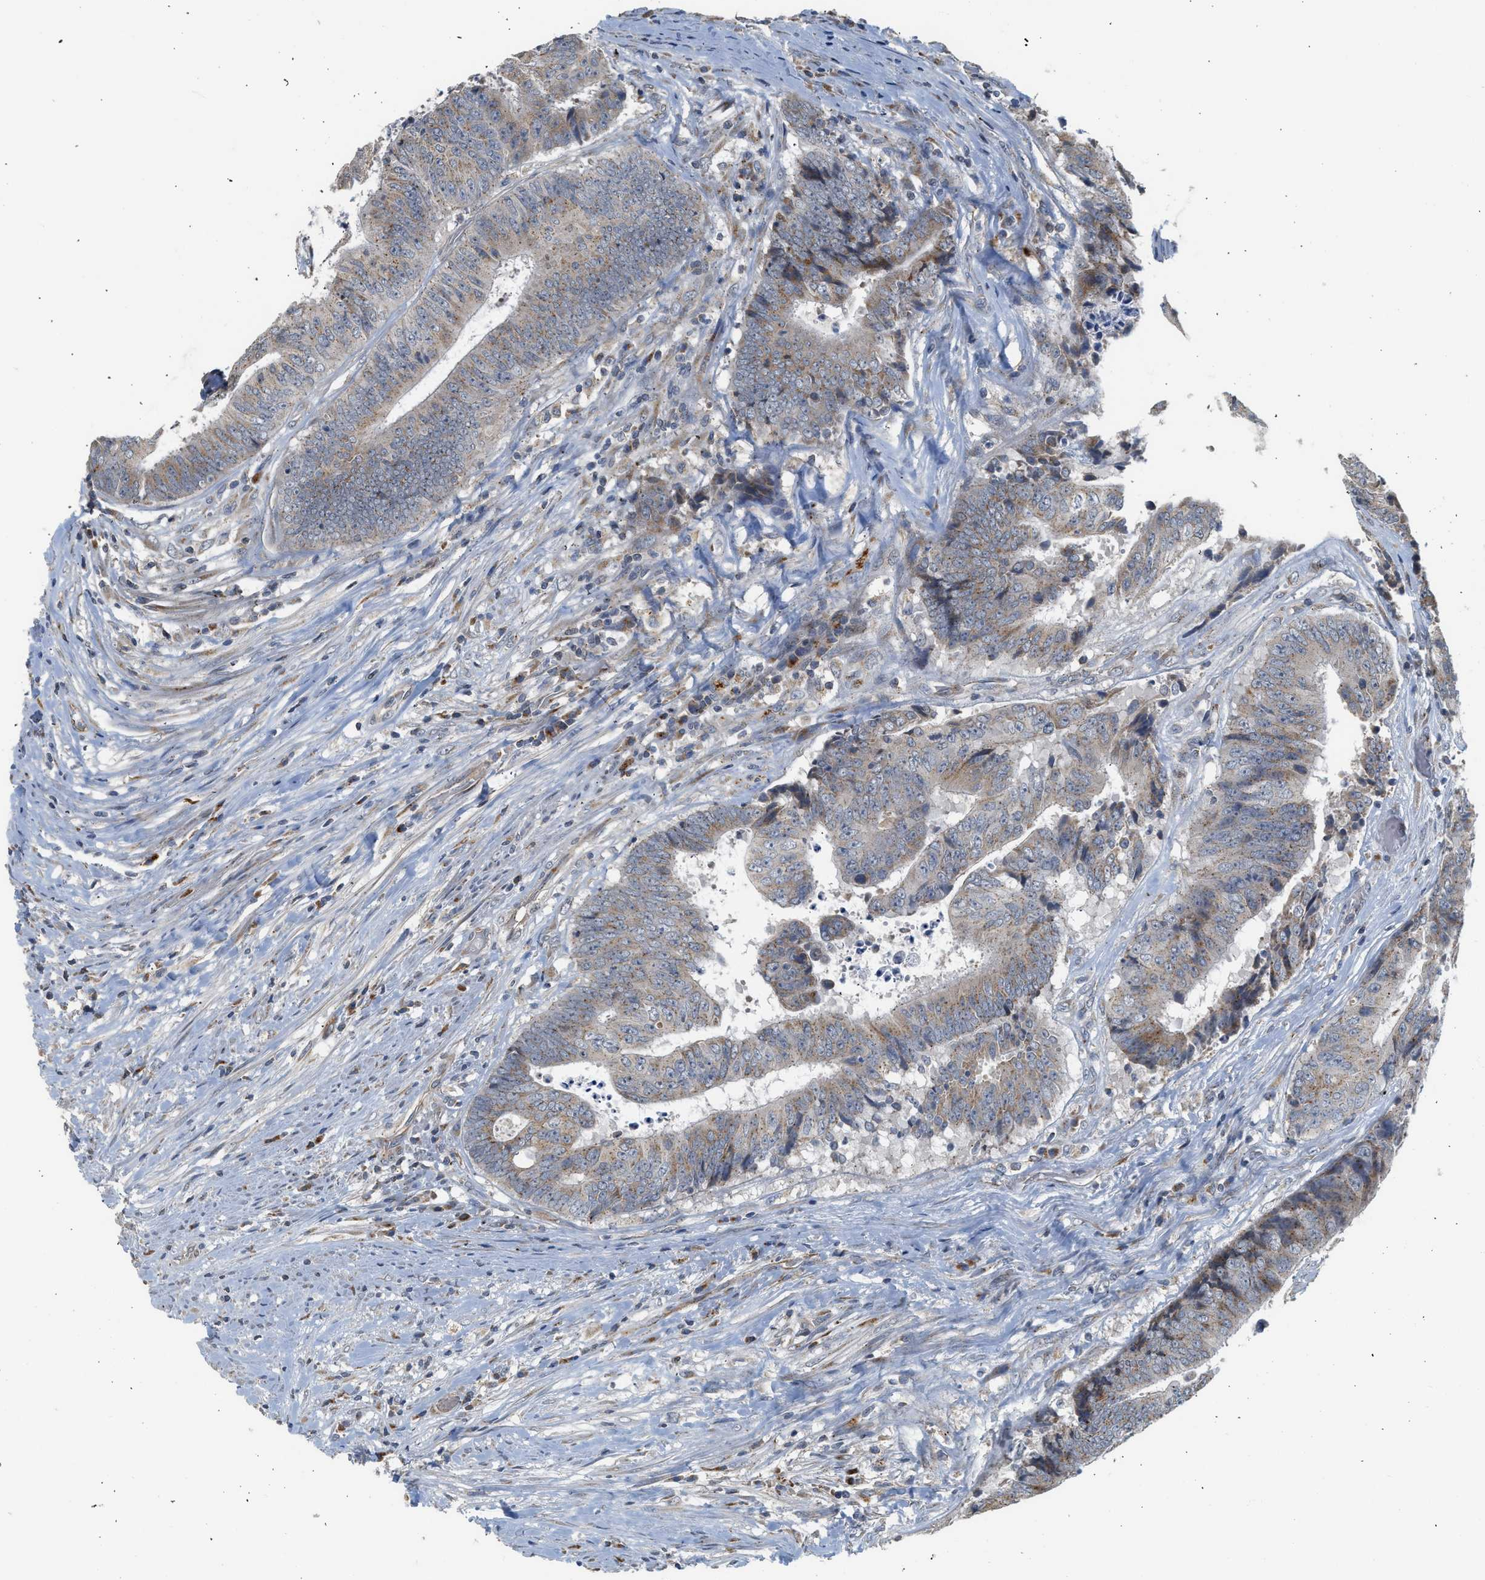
{"staining": {"intensity": "weak", "quantity": "<25%", "location": "cytoplasmic/membranous"}, "tissue": "colorectal cancer", "cell_type": "Tumor cells", "image_type": "cancer", "snomed": [{"axis": "morphology", "description": "Adenocarcinoma, NOS"}, {"axis": "topography", "description": "Rectum"}], "caption": "Tumor cells show no significant protein positivity in colorectal cancer (adenocarcinoma).", "gene": "PIM1", "patient": {"sex": "male", "age": 72}}